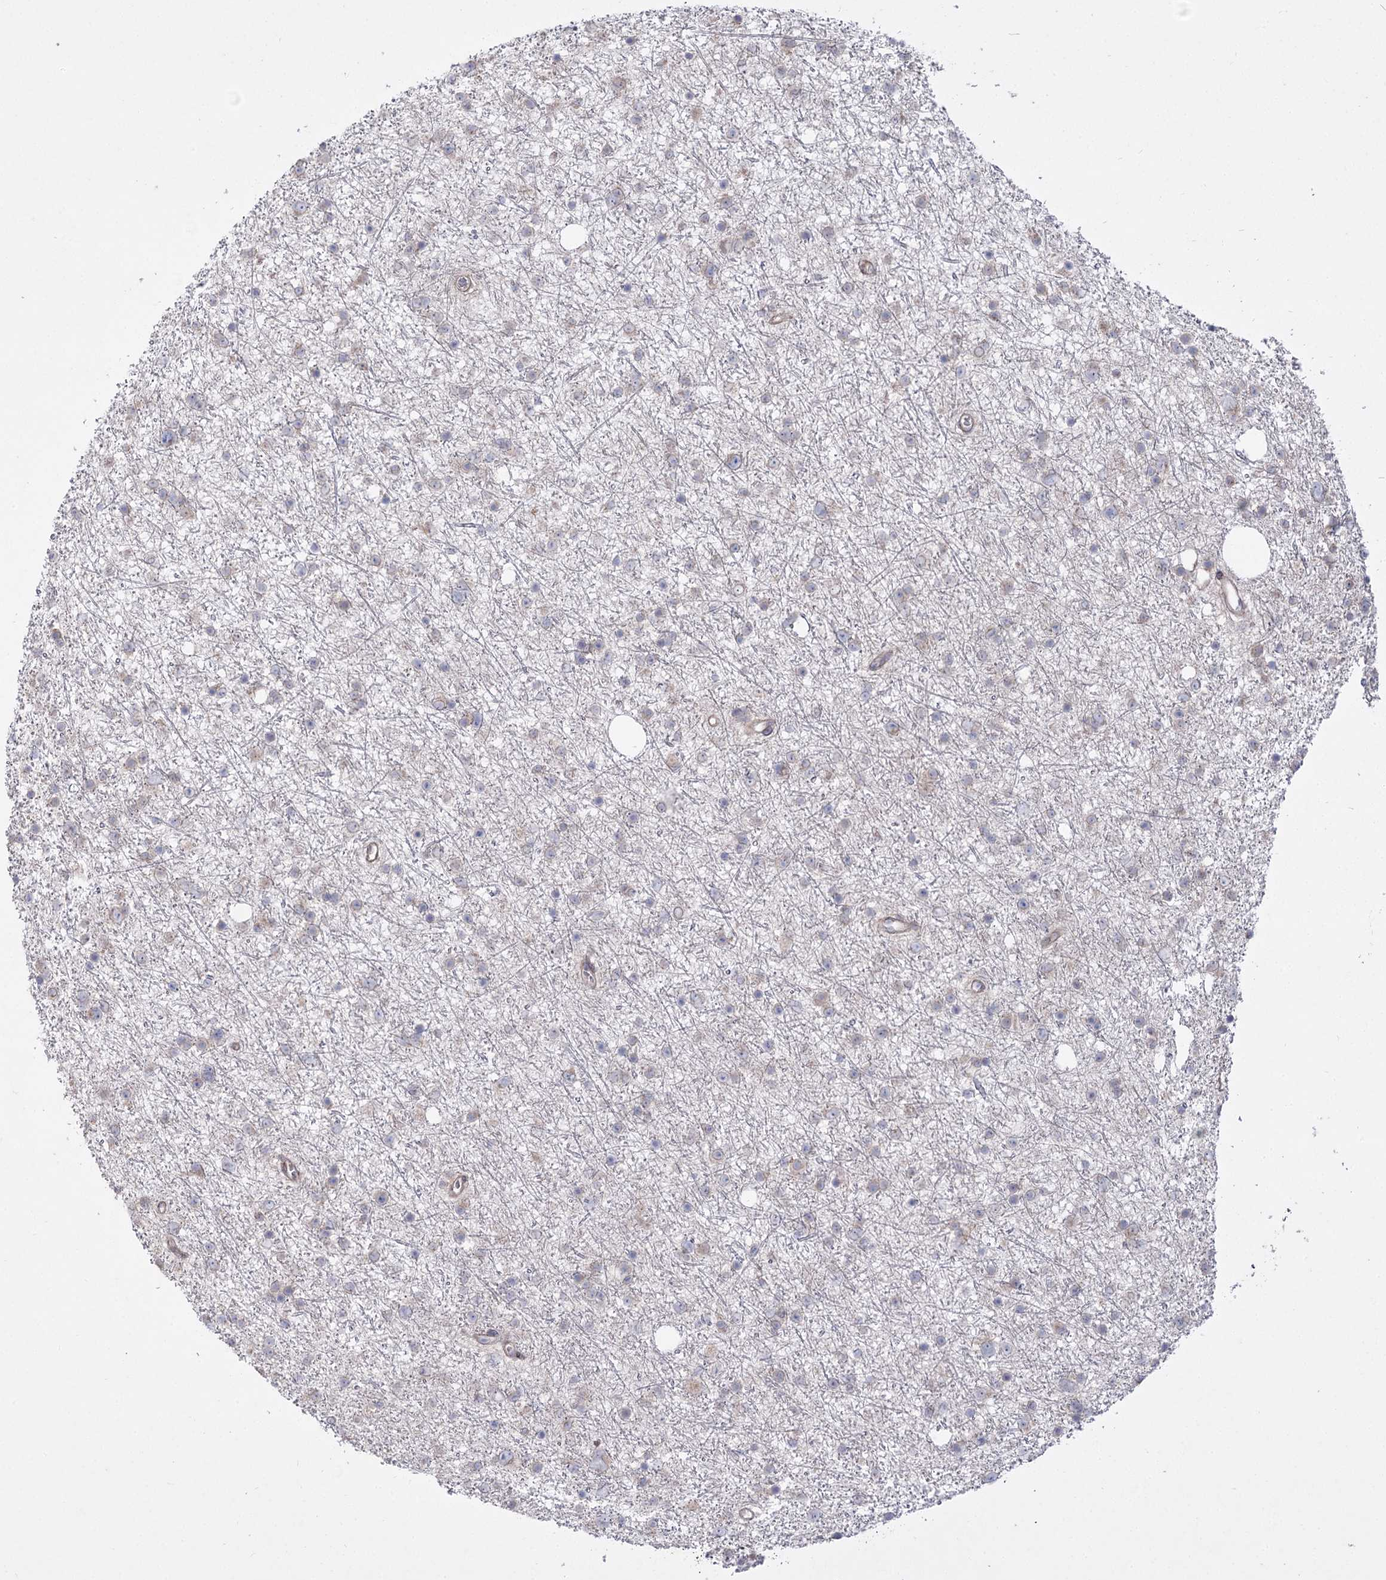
{"staining": {"intensity": "negative", "quantity": "none", "location": "none"}, "tissue": "glioma", "cell_type": "Tumor cells", "image_type": "cancer", "snomed": [{"axis": "morphology", "description": "Glioma, malignant, Low grade"}, {"axis": "topography", "description": "Cerebral cortex"}], "caption": "Human malignant low-grade glioma stained for a protein using IHC demonstrates no expression in tumor cells.", "gene": "SH3BP5L", "patient": {"sex": "female", "age": 39}}